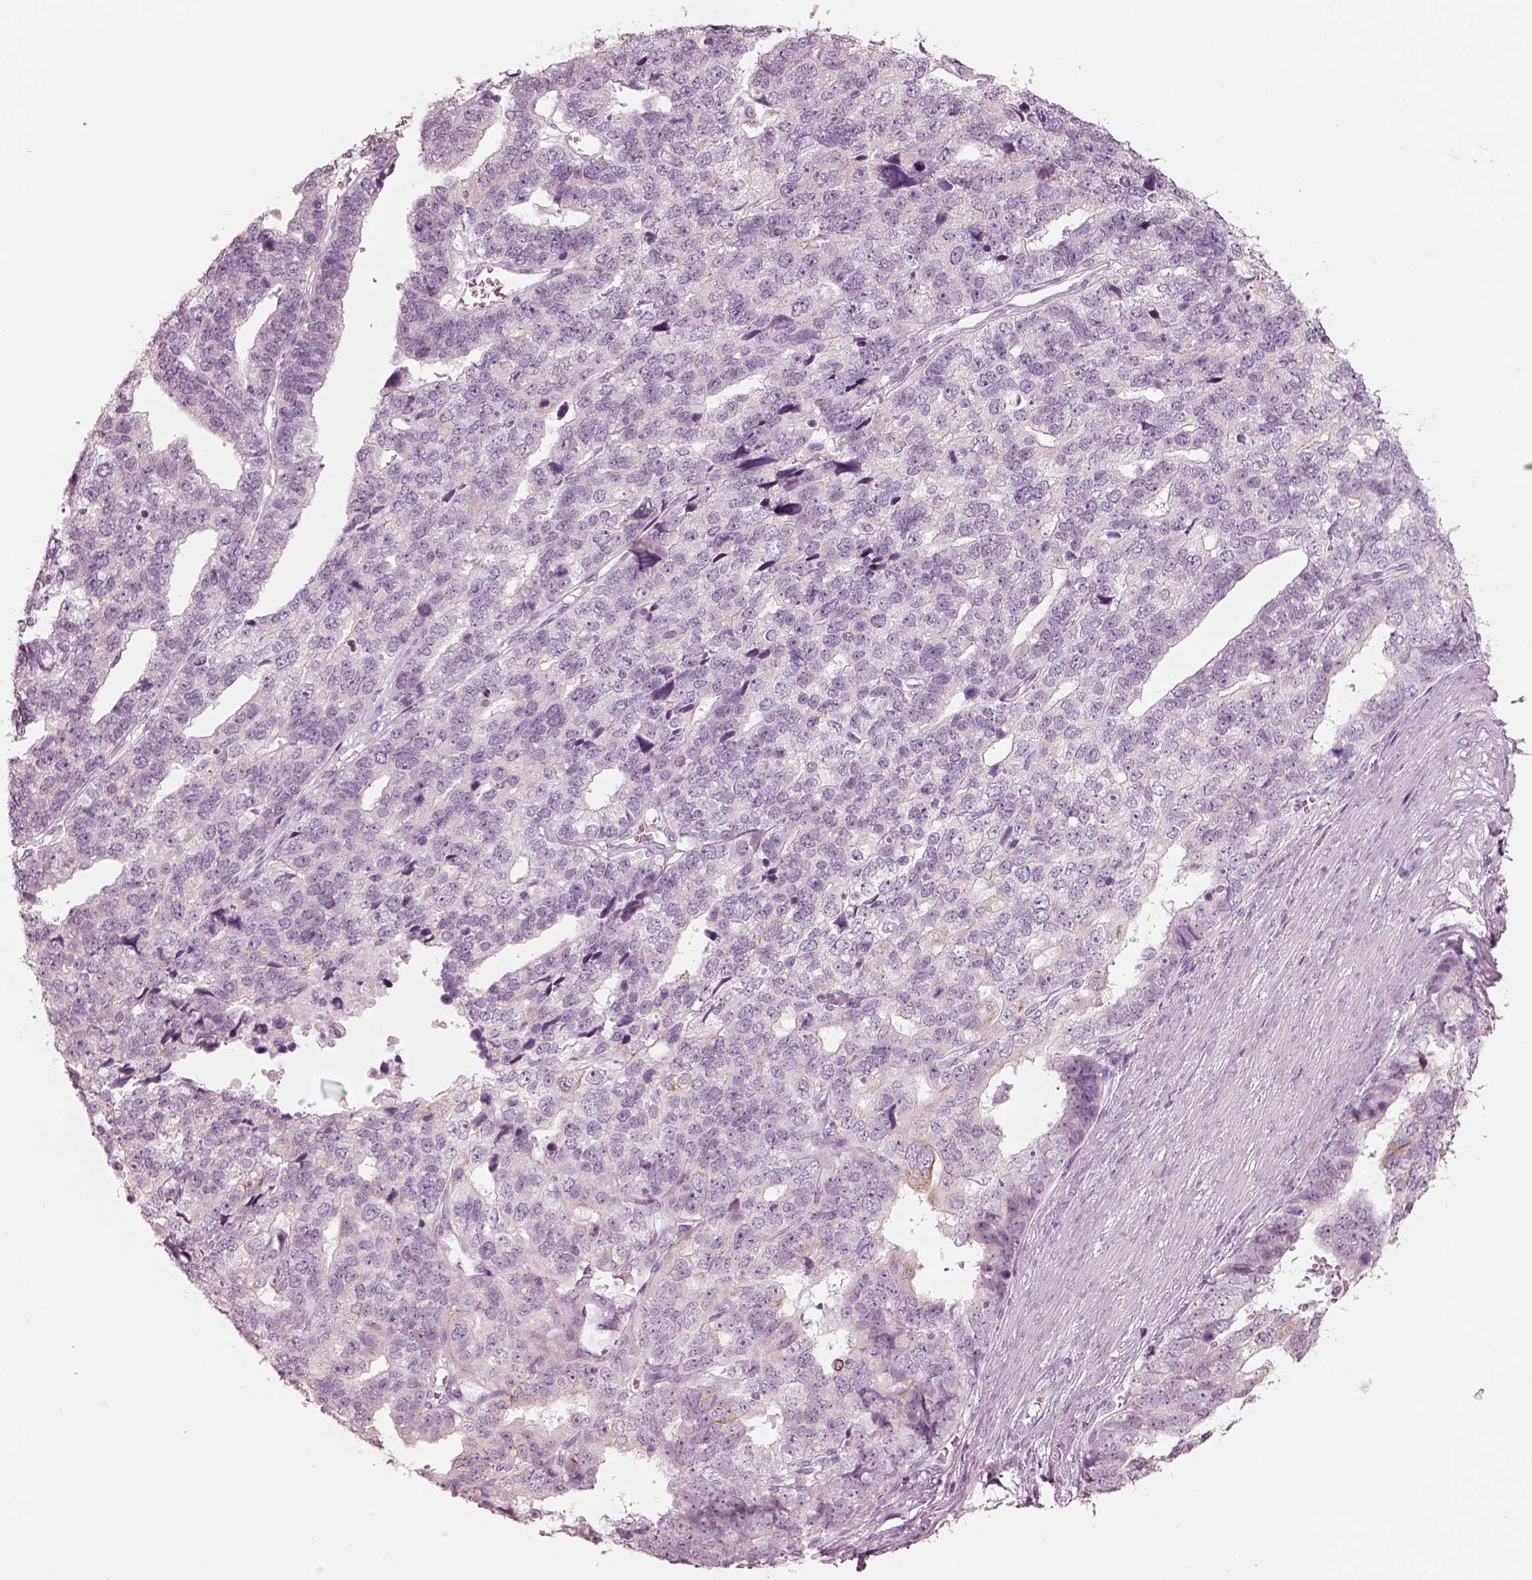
{"staining": {"intensity": "negative", "quantity": "none", "location": "none"}, "tissue": "stomach cancer", "cell_type": "Tumor cells", "image_type": "cancer", "snomed": [{"axis": "morphology", "description": "Adenocarcinoma, NOS"}, {"axis": "topography", "description": "Stomach"}], "caption": "Adenocarcinoma (stomach) was stained to show a protein in brown. There is no significant positivity in tumor cells. Brightfield microscopy of immunohistochemistry stained with DAB (3,3'-diaminobenzidine) (brown) and hematoxylin (blue), captured at high magnification.", "gene": "PON3", "patient": {"sex": "male", "age": 69}}